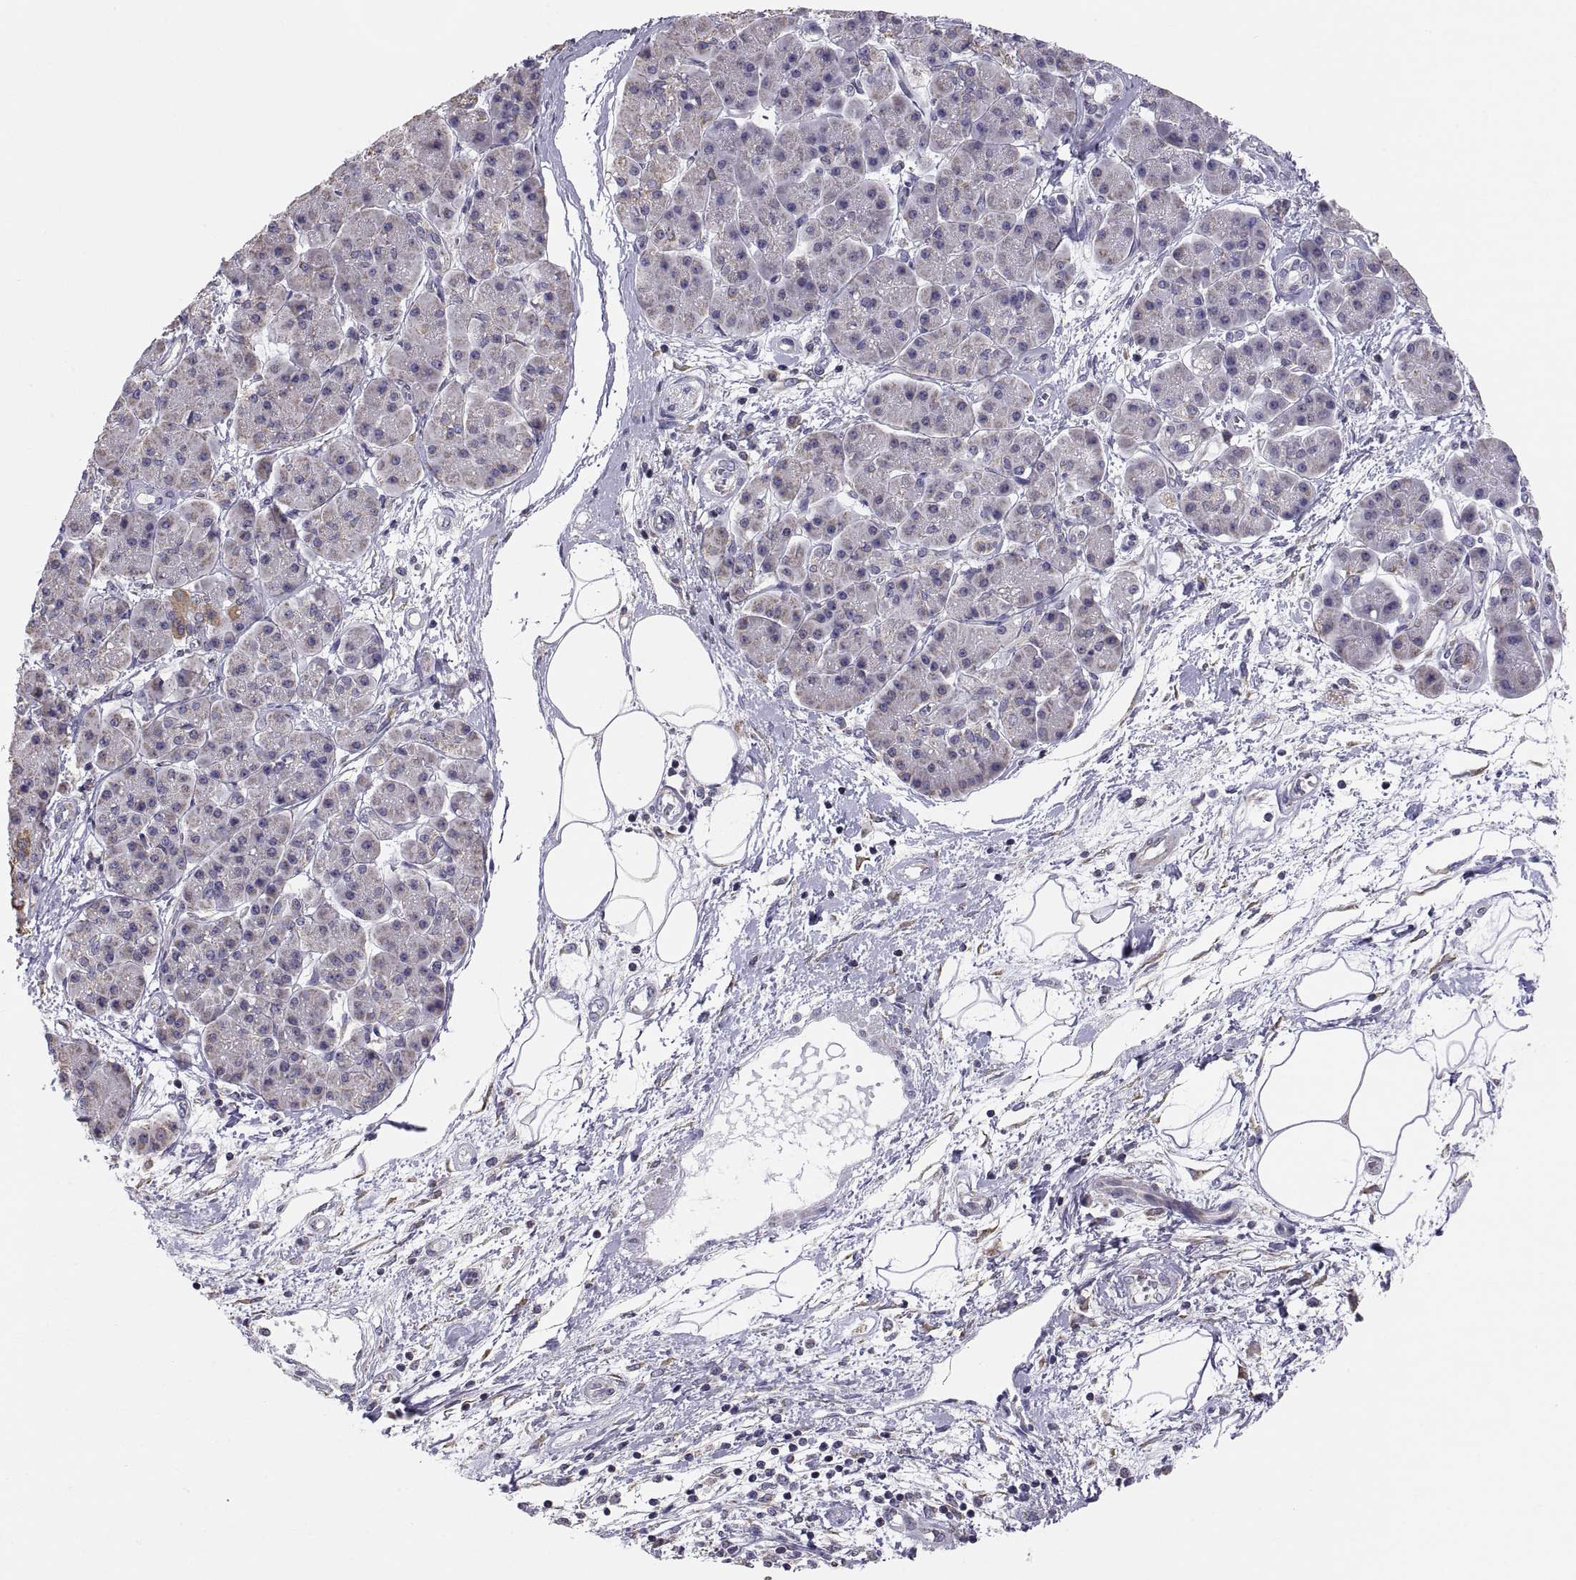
{"staining": {"intensity": "weak", "quantity": "<25%", "location": "cytoplasmic/membranous"}, "tissue": "pancreatic cancer", "cell_type": "Tumor cells", "image_type": "cancer", "snomed": [{"axis": "morphology", "description": "Adenocarcinoma, NOS"}, {"axis": "topography", "description": "Pancreas"}], "caption": "Immunohistochemistry of human pancreatic adenocarcinoma shows no positivity in tumor cells.", "gene": "TNNC1", "patient": {"sex": "female", "age": 73}}